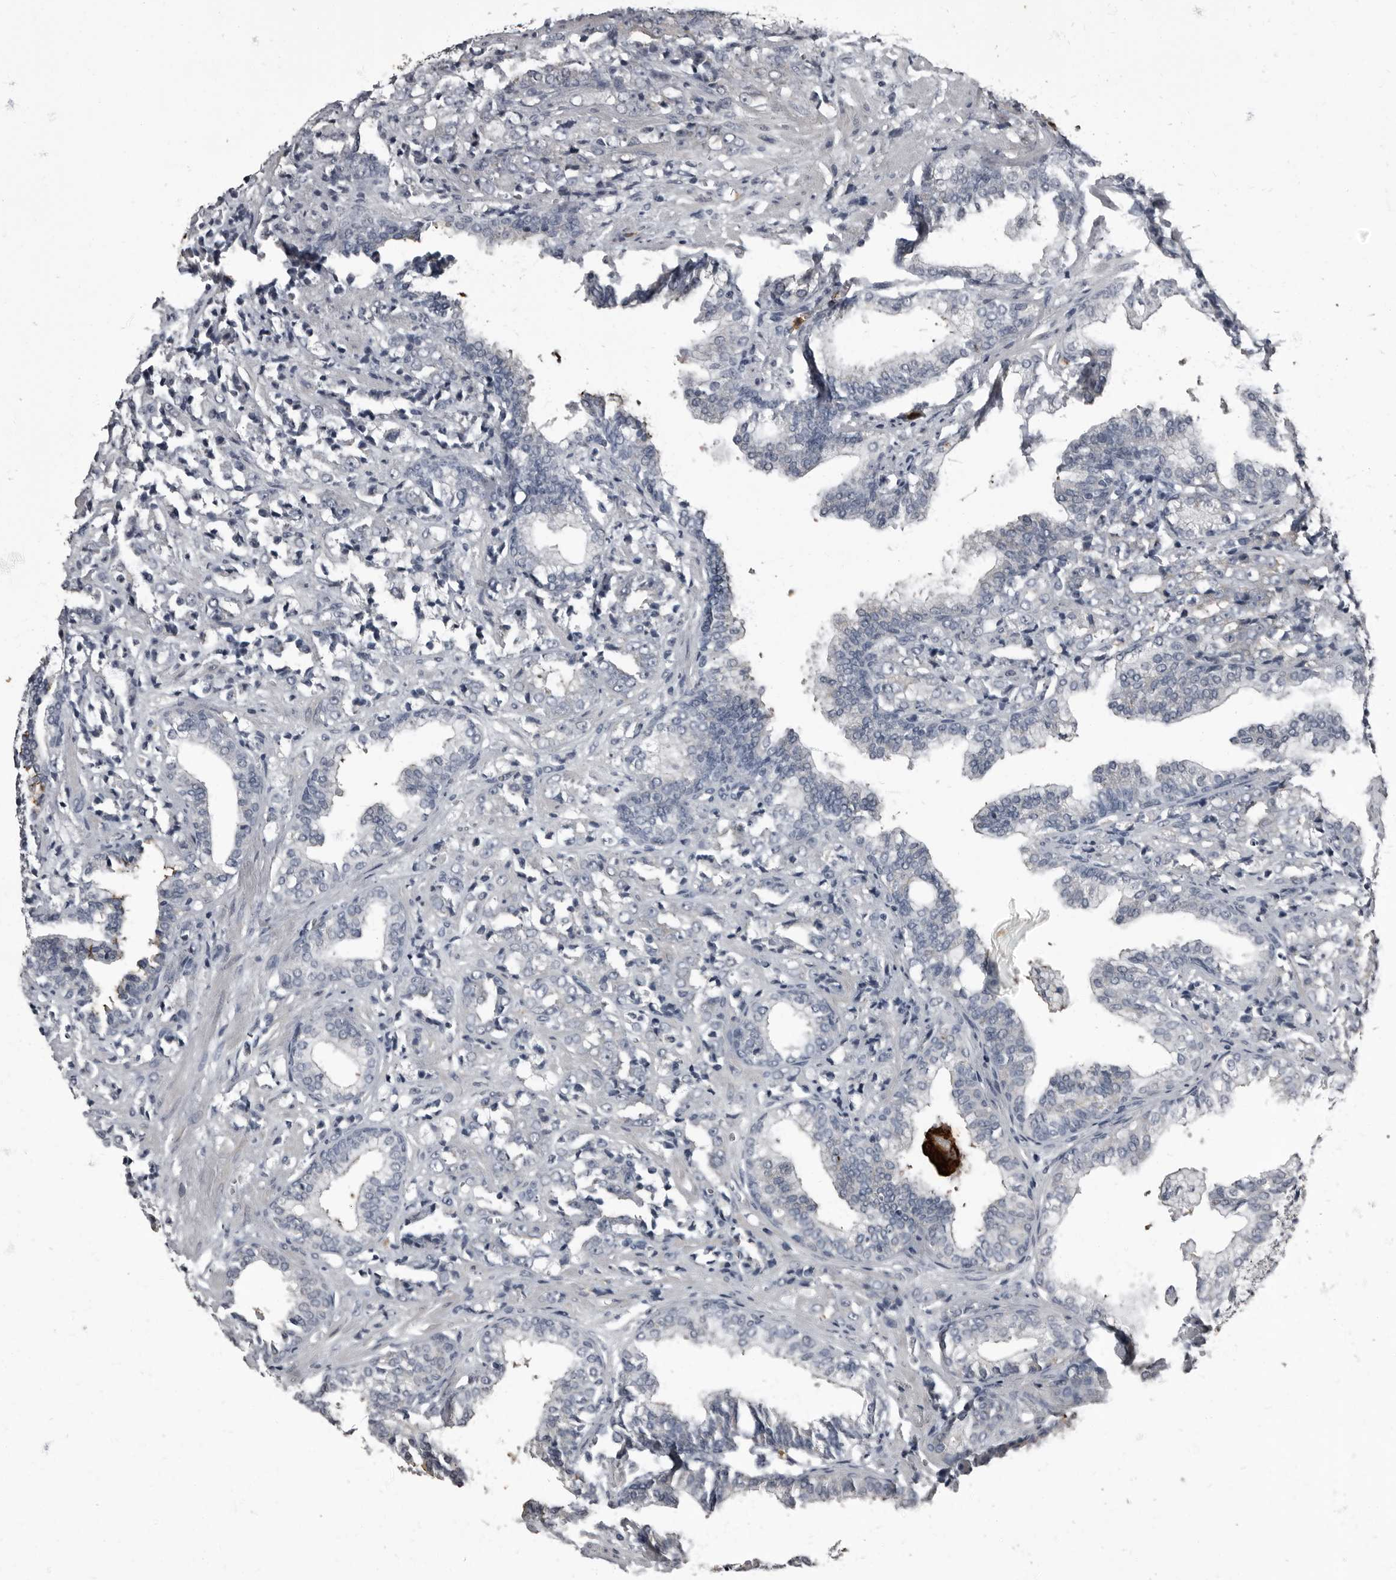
{"staining": {"intensity": "negative", "quantity": "none", "location": "none"}, "tissue": "prostate cancer", "cell_type": "Tumor cells", "image_type": "cancer", "snomed": [{"axis": "morphology", "description": "Adenocarcinoma, High grade"}, {"axis": "topography", "description": "Prostate"}], "caption": "Tumor cells are negative for protein expression in human prostate adenocarcinoma (high-grade).", "gene": "TPD52L1", "patient": {"sex": "male", "age": 71}}